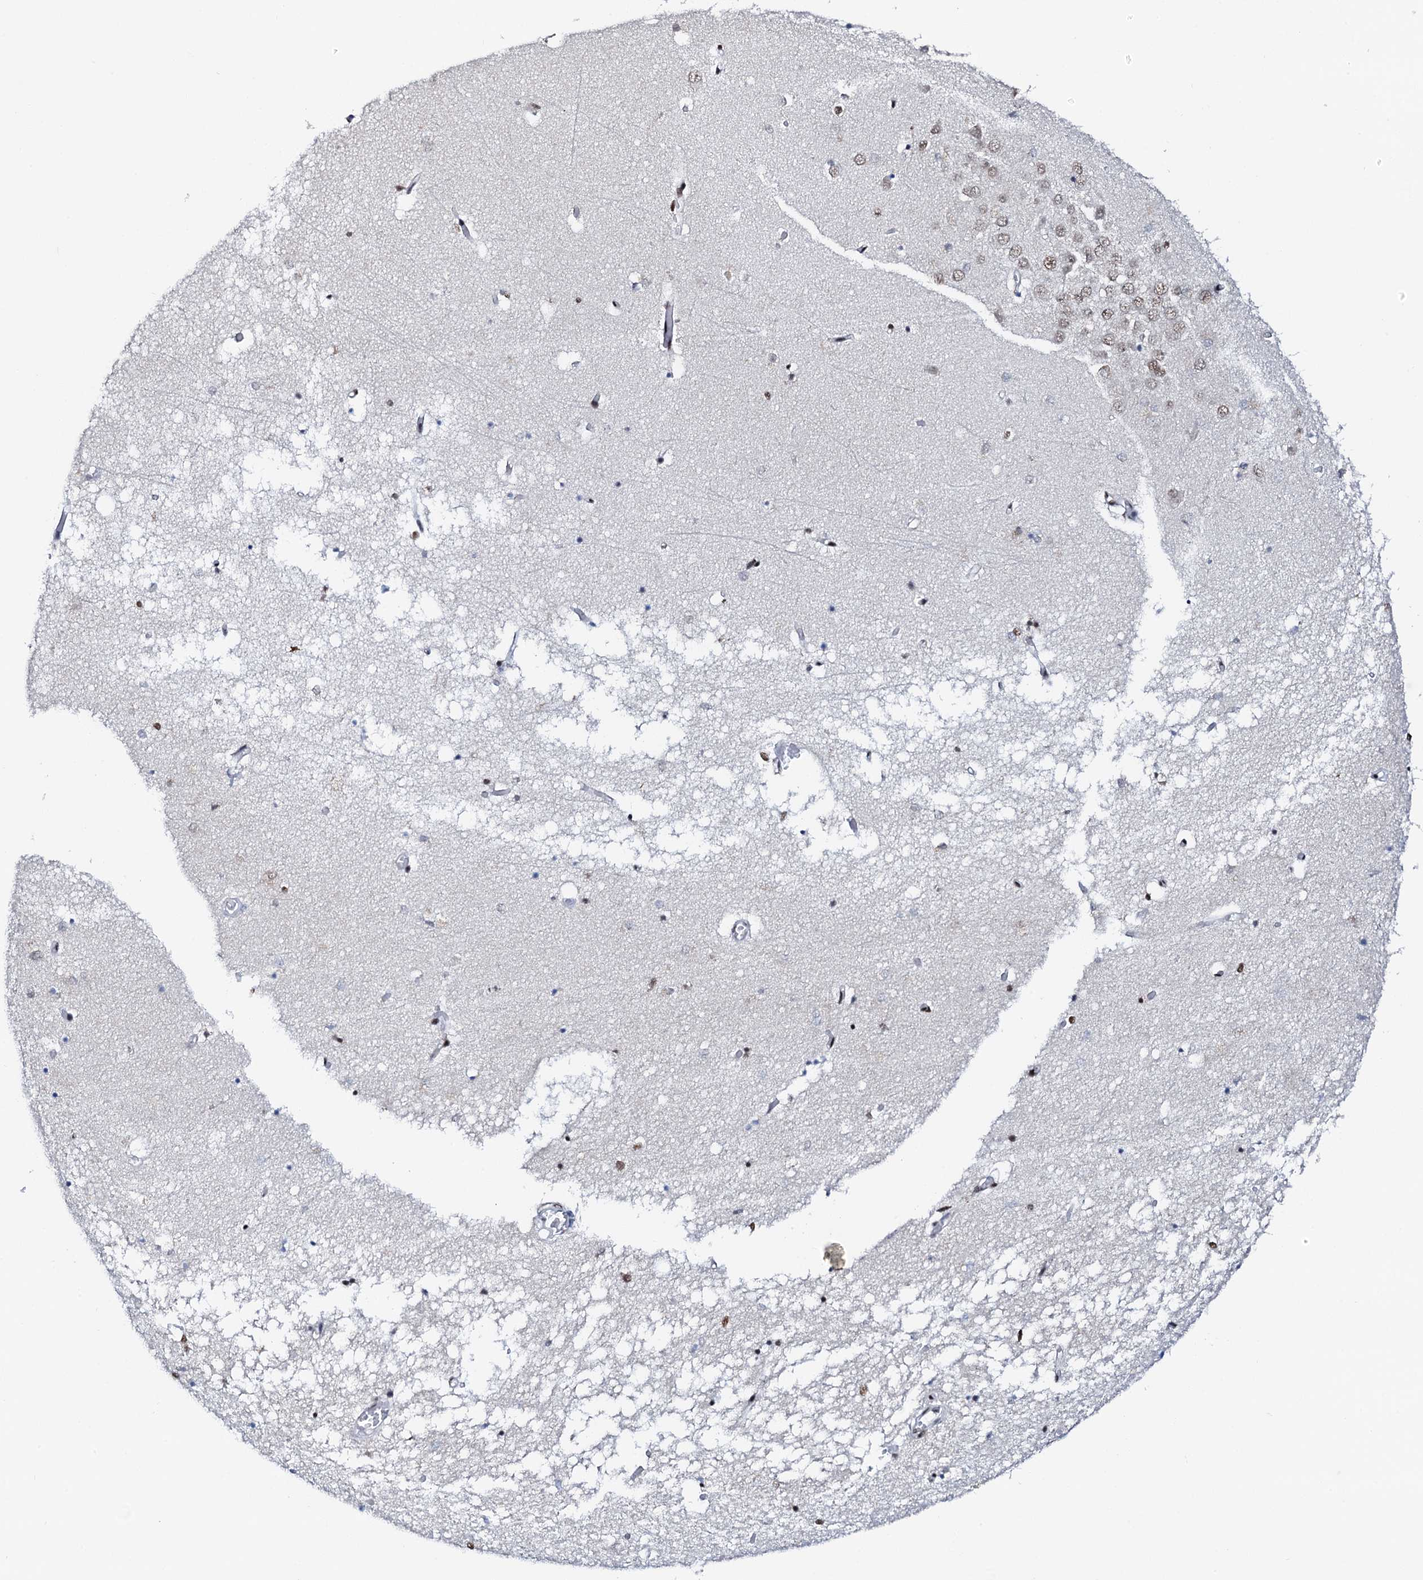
{"staining": {"intensity": "negative", "quantity": "none", "location": "none"}, "tissue": "hippocampus", "cell_type": "Glial cells", "image_type": "normal", "snomed": [{"axis": "morphology", "description": "Normal tissue, NOS"}, {"axis": "topography", "description": "Hippocampus"}], "caption": "The micrograph exhibits no significant positivity in glial cells of hippocampus. (Immunohistochemistry, brightfield microscopy, high magnification).", "gene": "NKAPD1", "patient": {"sex": "male", "age": 70}}